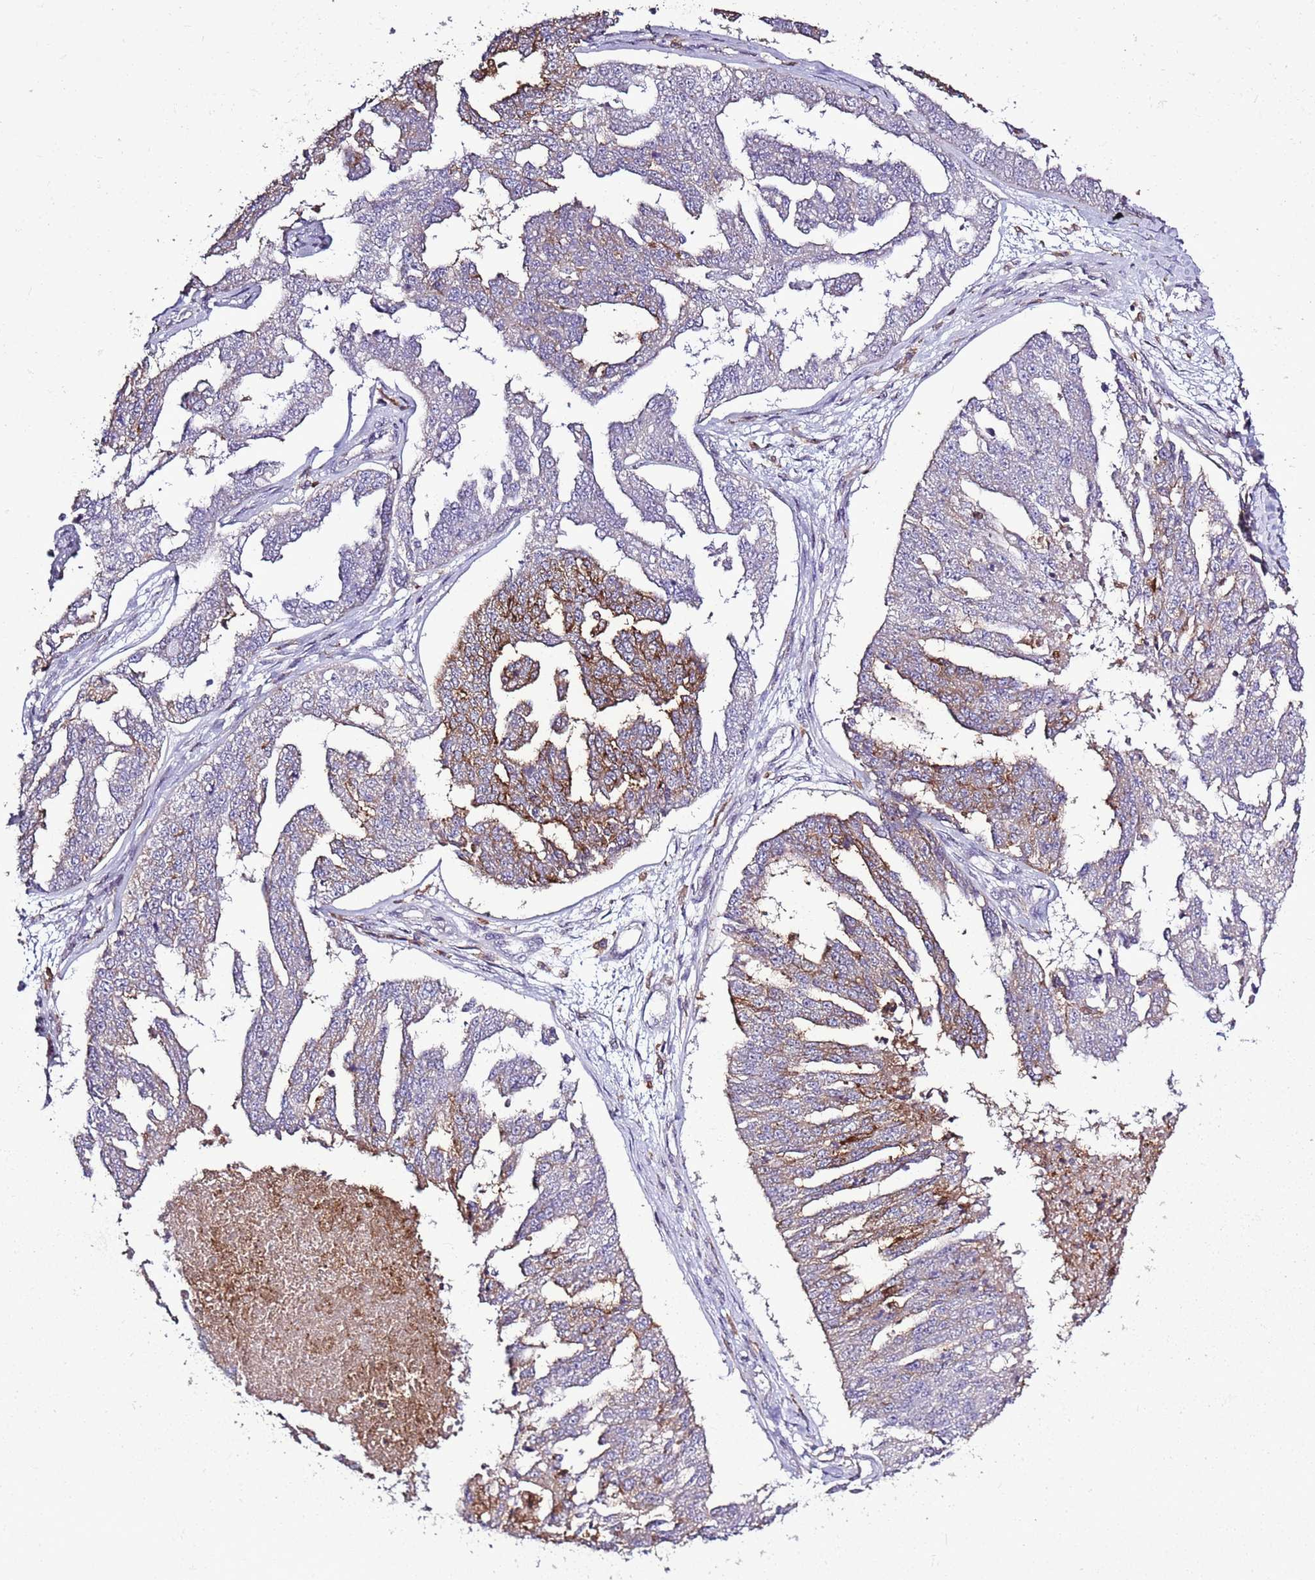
{"staining": {"intensity": "moderate", "quantity": "<25%", "location": "cytoplasmic/membranous"}, "tissue": "ovarian cancer", "cell_type": "Tumor cells", "image_type": "cancer", "snomed": [{"axis": "morphology", "description": "Cystadenocarcinoma, serous, NOS"}, {"axis": "topography", "description": "Ovary"}], "caption": "A photomicrograph showing moderate cytoplasmic/membranous staining in approximately <25% of tumor cells in ovarian serous cystadenocarcinoma, as visualized by brown immunohistochemical staining.", "gene": "CAPN9", "patient": {"sex": "female", "age": 58}}